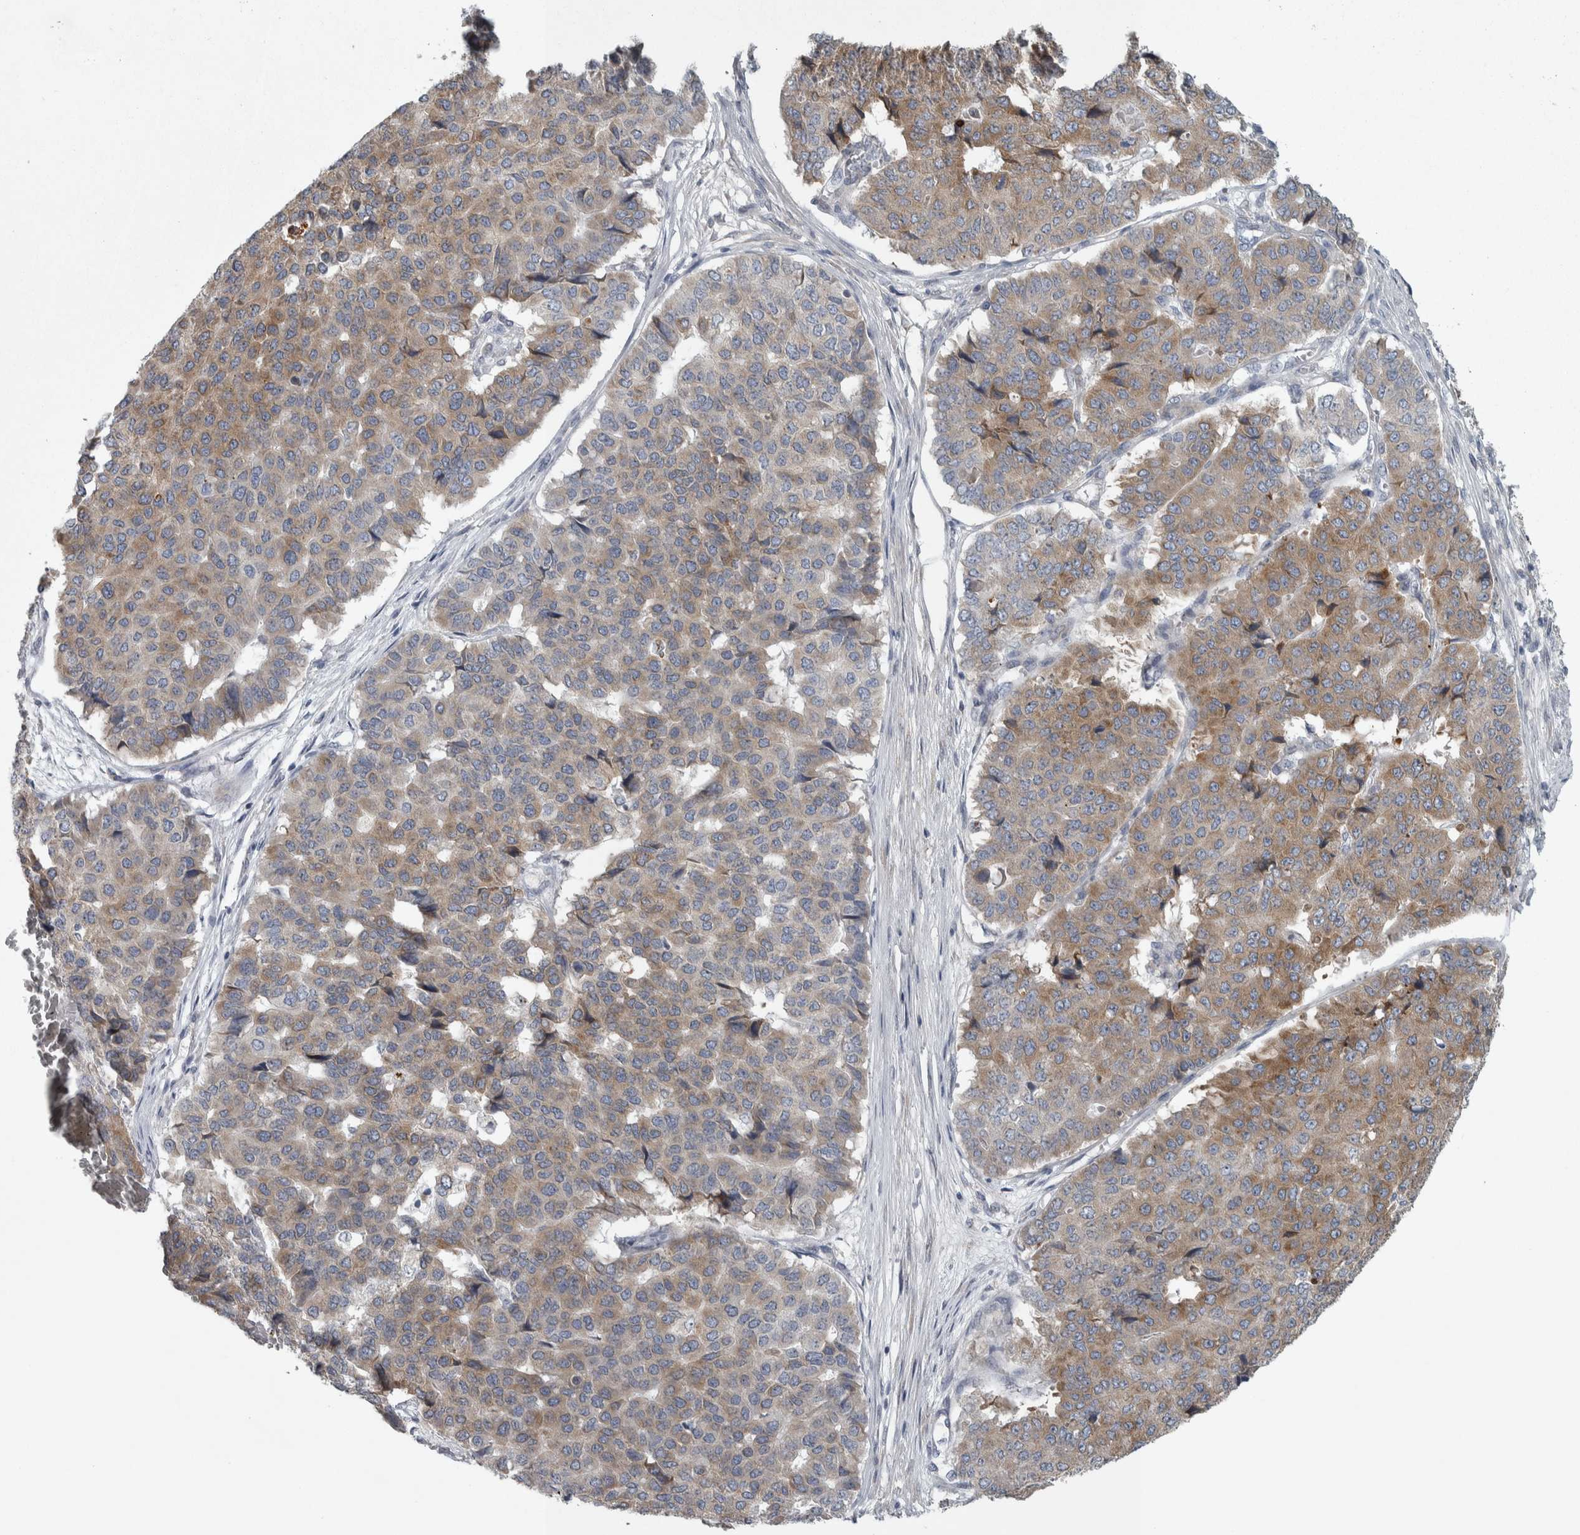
{"staining": {"intensity": "moderate", "quantity": ">75%", "location": "cytoplasmic/membranous"}, "tissue": "pancreatic cancer", "cell_type": "Tumor cells", "image_type": "cancer", "snomed": [{"axis": "morphology", "description": "Adenocarcinoma, NOS"}, {"axis": "topography", "description": "Pancreas"}], "caption": "Pancreatic cancer stained with immunohistochemistry (IHC) reveals moderate cytoplasmic/membranous staining in about >75% of tumor cells.", "gene": "SIGMAR1", "patient": {"sex": "male", "age": 50}}